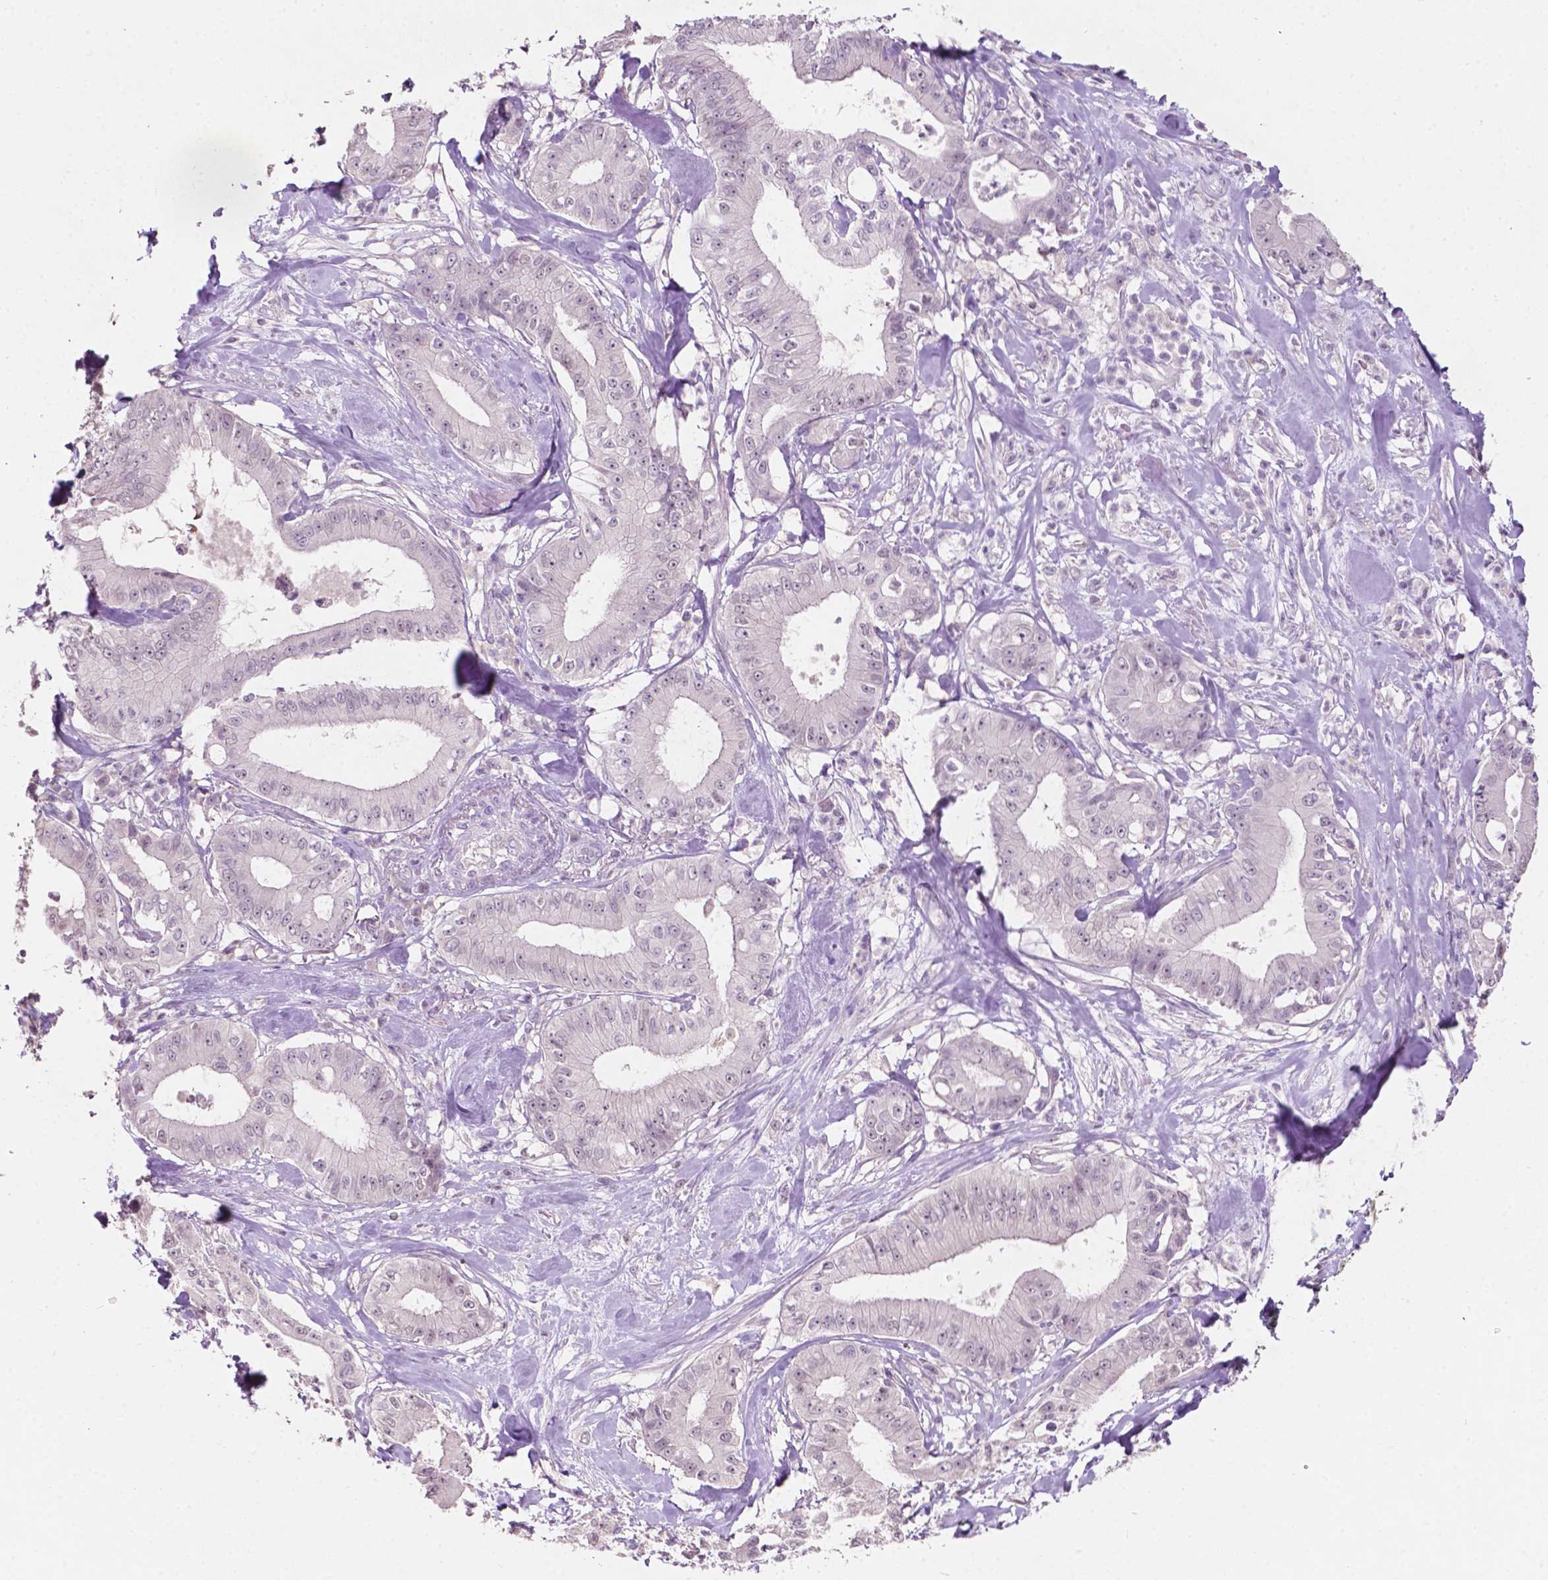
{"staining": {"intensity": "negative", "quantity": "none", "location": "none"}, "tissue": "pancreatic cancer", "cell_type": "Tumor cells", "image_type": "cancer", "snomed": [{"axis": "morphology", "description": "Adenocarcinoma, NOS"}, {"axis": "topography", "description": "Pancreas"}], "caption": "Tumor cells show no significant positivity in pancreatic cancer.", "gene": "TM6SF2", "patient": {"sex": "male", "age": 71}}